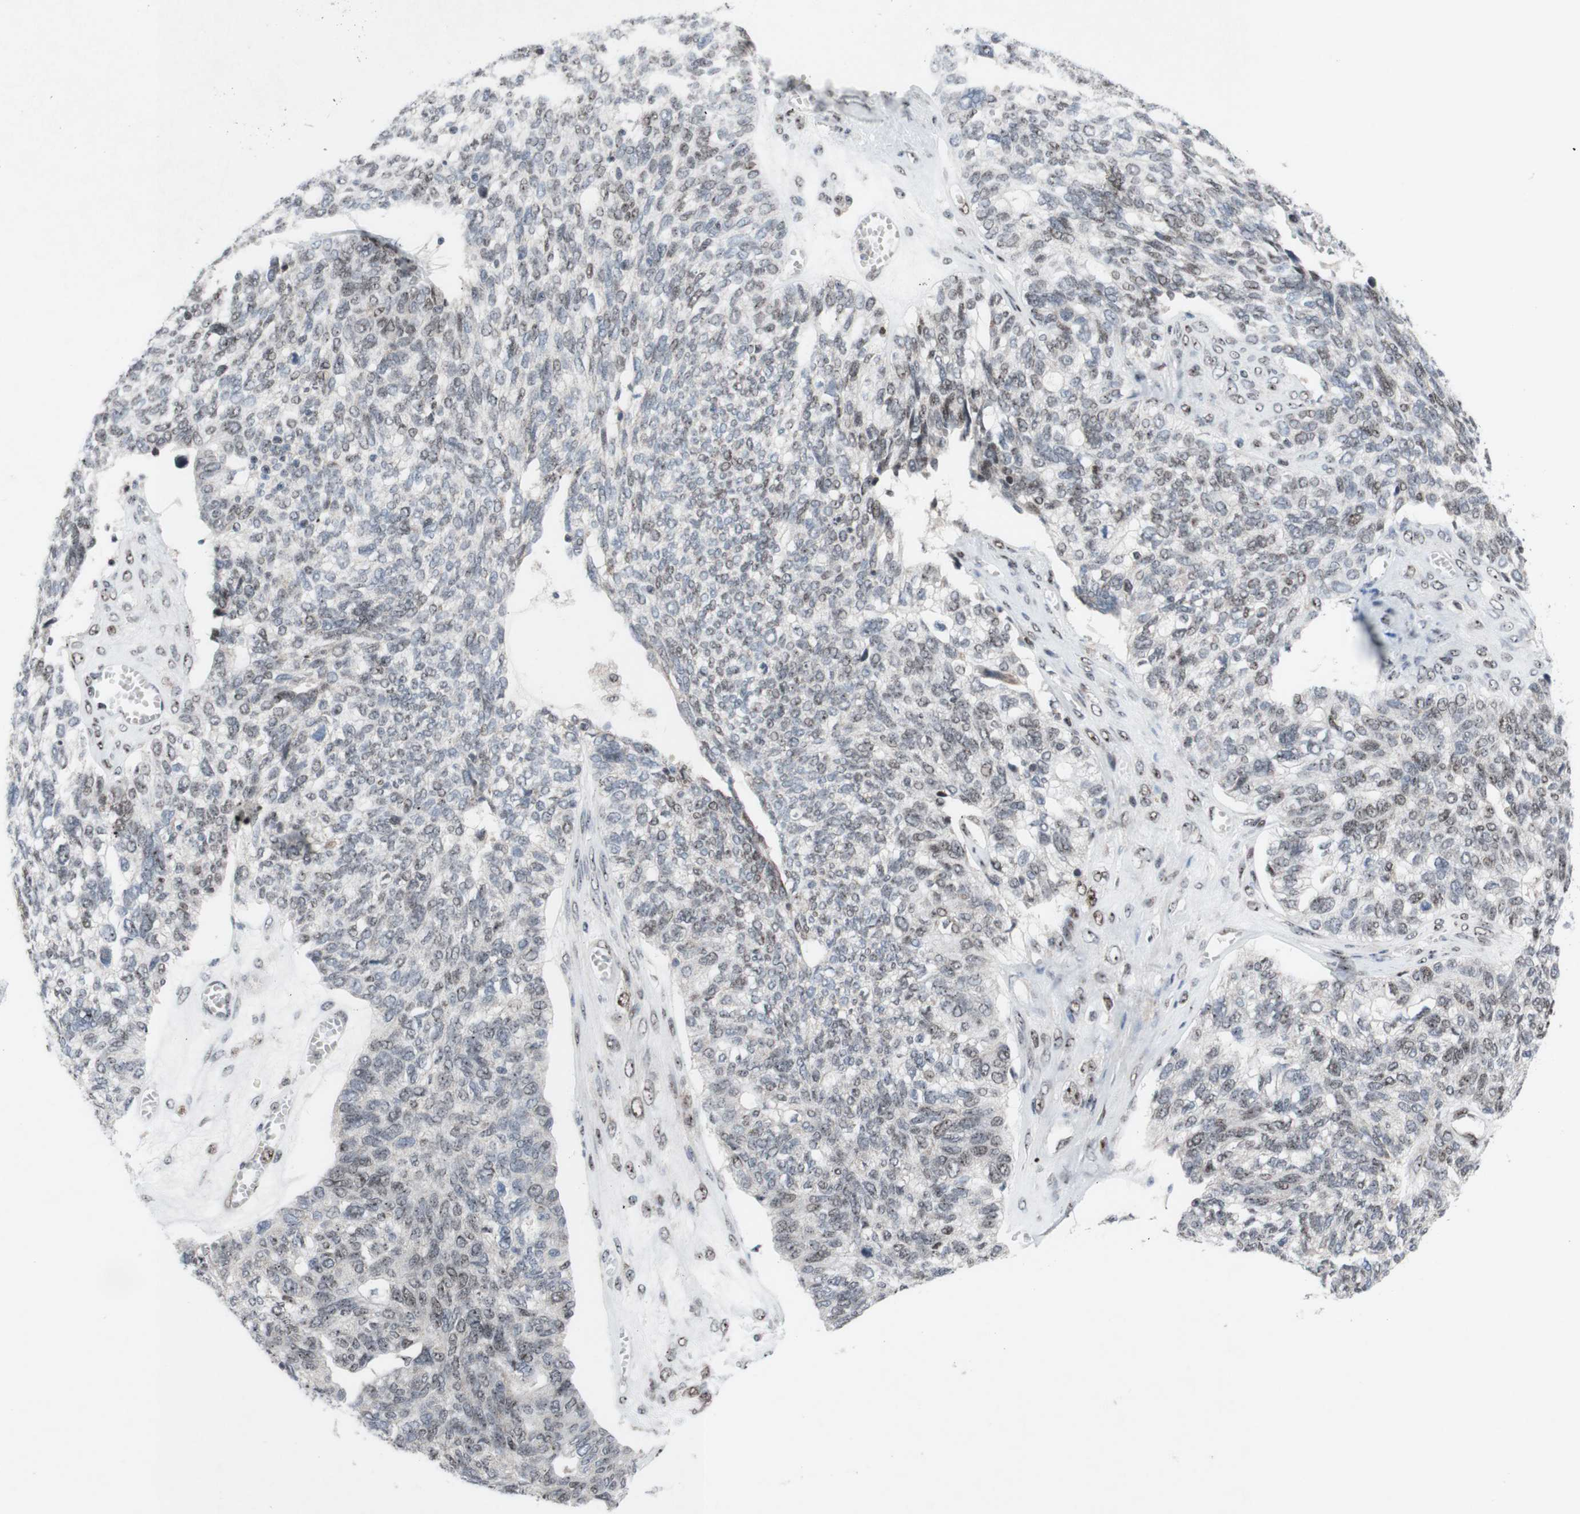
{"staining": {"intensity": "weak", "quantity": "<25%", "location": "nuclear"}, "tissue": "ovarian cancer", "cell_type": "Tumor cells", "image_type": "cancer", "snomed": [{"axis": "morphology", "description": "Cystadenocarcinoma, serous, NOS"}, {"axis": "topography", "description": "Ovary"}], "caption": "Tumor cells show no significant protein expression in ovarian cancer (serous cystadenocarcinoma).", "gene": "POLR1A", "patient": {"sex": "female", "age": 79}}